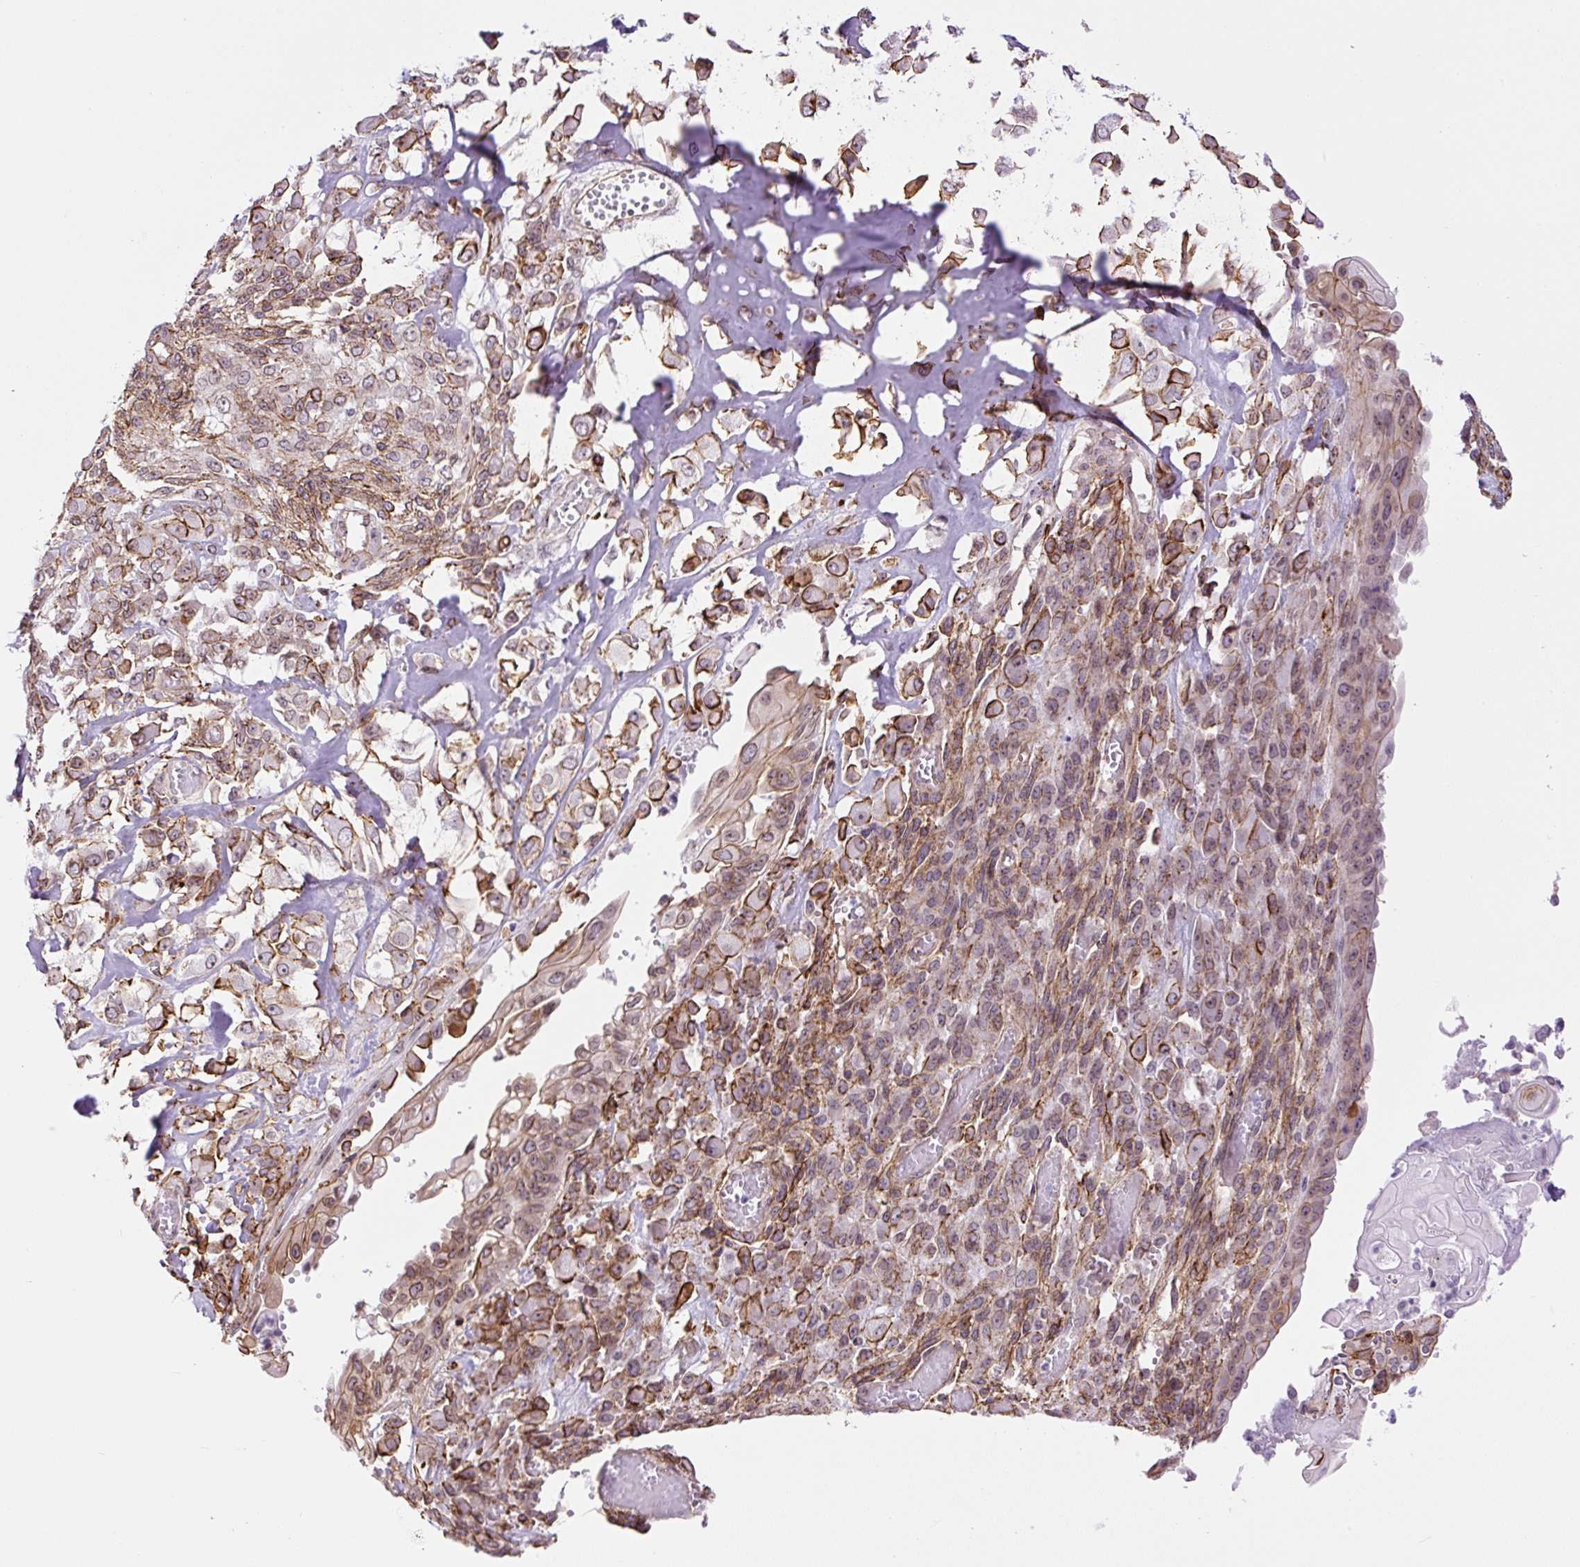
{"staining": {"intensity": "moderate", "quantity": "25%-75%", "location": "cytoplasmic/membranous"}, "tissue": "endometrial cancer", "cell_type": "Tumor cells", "image_type": "cancer", "snomed": [{"axis": "morphology", "description": "Adenocarcinoma, NOS"}, {"axis": "topography", "description": "Endometrium"}], "caption": "Immunohistochemical staining of human endometrial cancer shows medium levels of moderate cytoplasmic/membranous protein expression in approximately 25%-75% of tumor cells.", "gene": "MYO5C", "patient": {"sex": "female", "age": 32}}